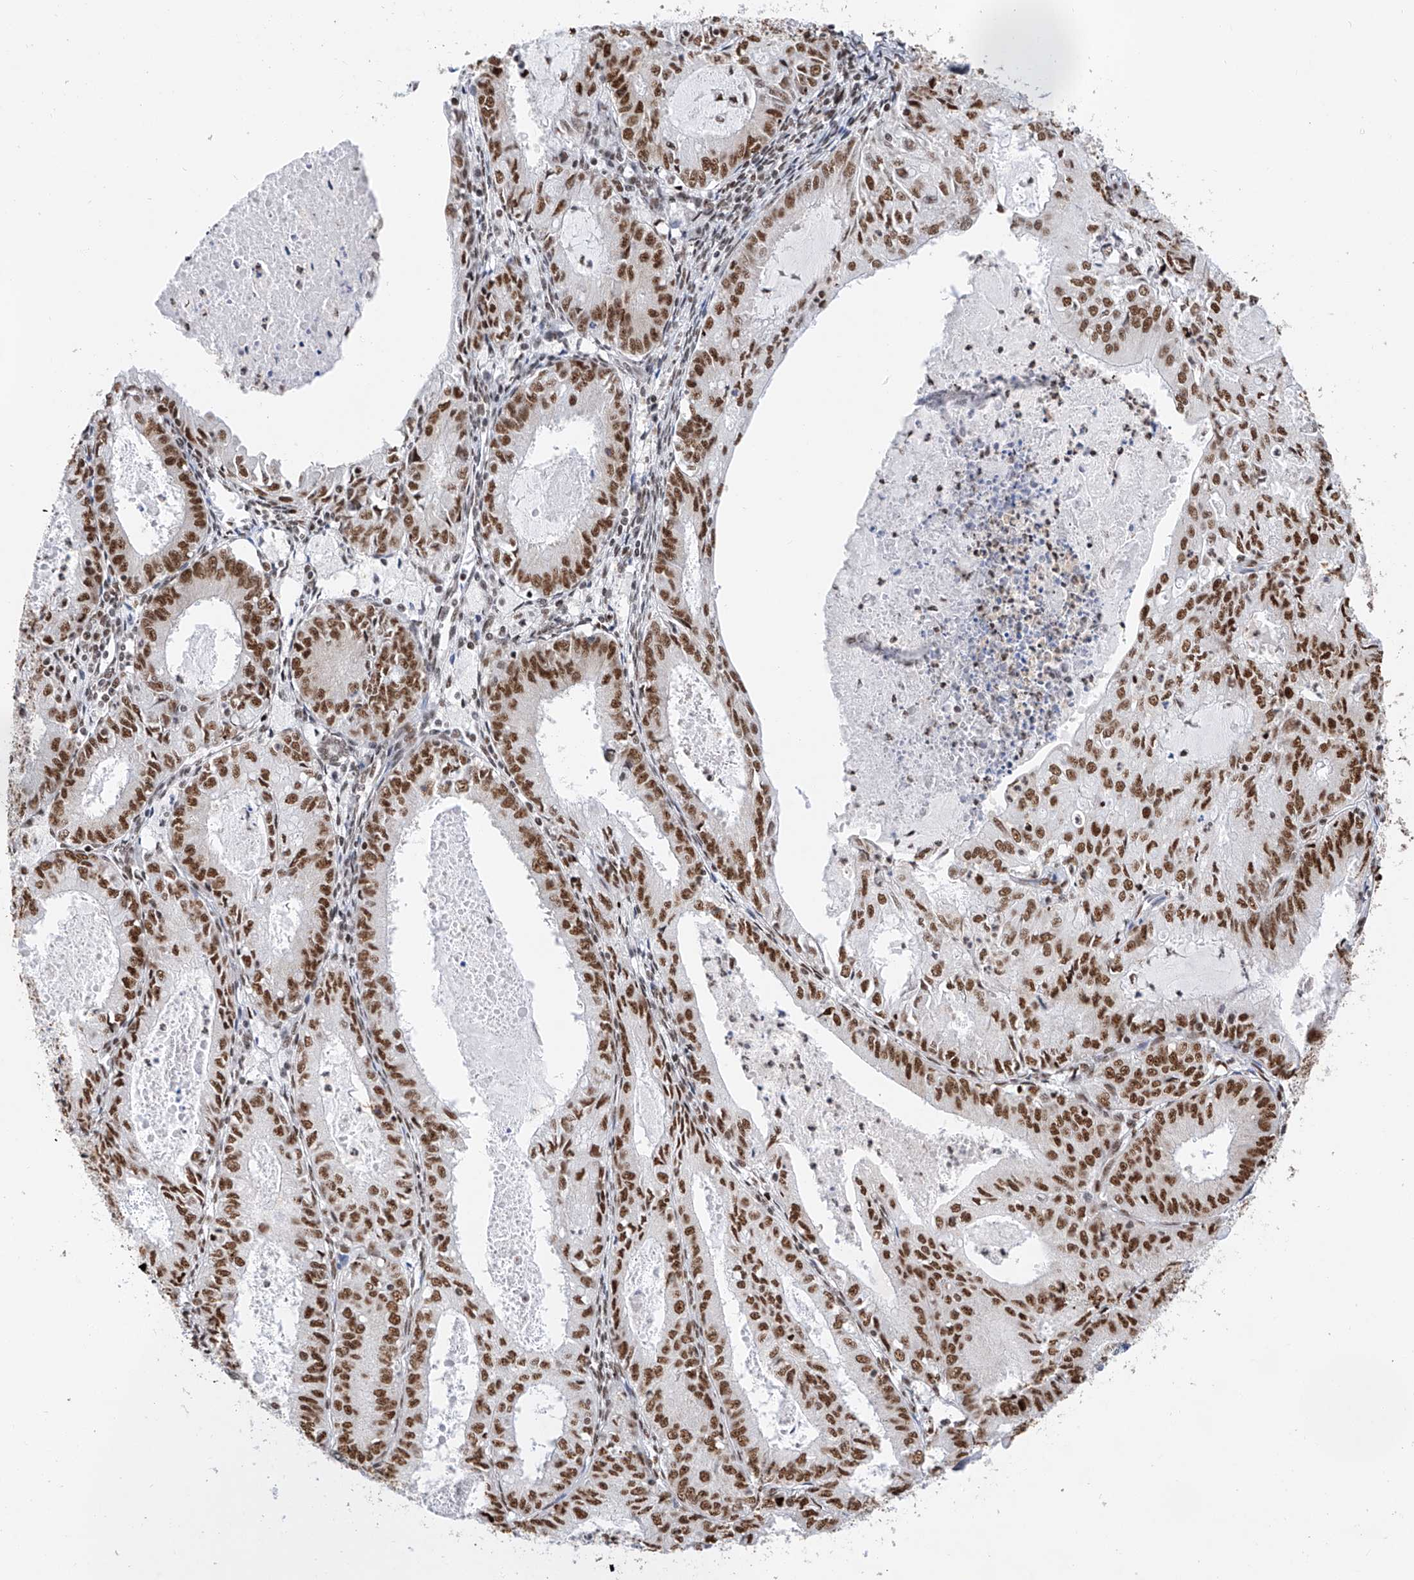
{"staining": {"intensity": "strong", "quantity": ">75%", "location": "nuclear"}, "tissue": "endometrial cancer", "cell_type": "Tumor cells", "image_type": "cancer", "snomed": [{"axis": "morphology", "description": "Adenocarcinoma, NOS"}, {"axis": "topography", "description": "Endometrium"}], "caption": "Human endometrial cancer (adenocarcinoma) stained with a protein marker shows strong staining in tumor cells.", "gene": "SRSF6", "patient": {"sex": "female", "age": 57}}